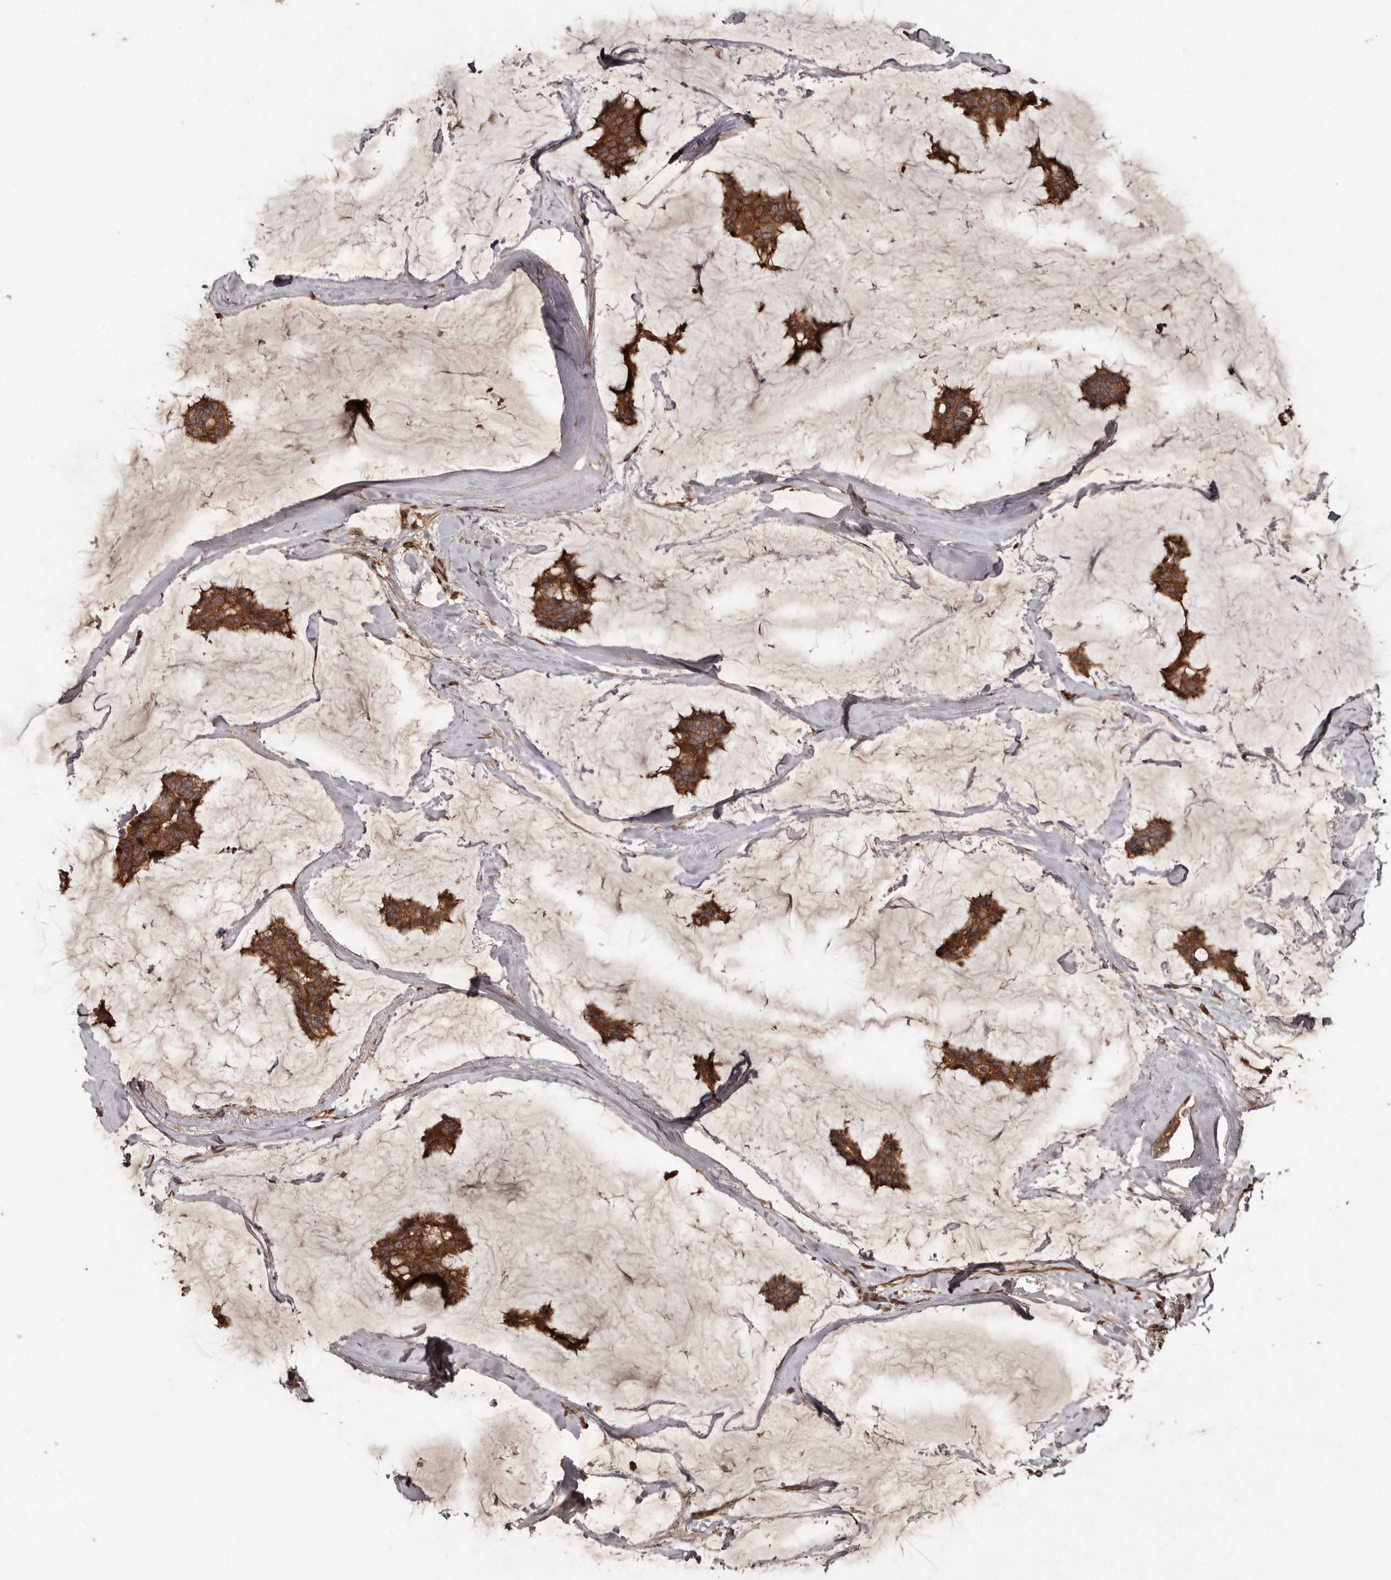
{"staining": {"intensity": "moderate", "quantity": ">75%", "location": "cytoplasmic/membranous"}, "tissue": "breast cancer", "cell_type": "Tumor cells", "image_type": "cancer", "snomed": [{"axis": "morphology", "description": "Duct carcinoma"}, {"axis": "topography", "description": "Breast"}], "caption": "A brown stain highlights moderate cytoplasmic/membranous expression of a protein in human intraductal carcinoma (breast) tumor cells.", "gene": "STK36", "patient": {"sex": "female", "age": 93}}